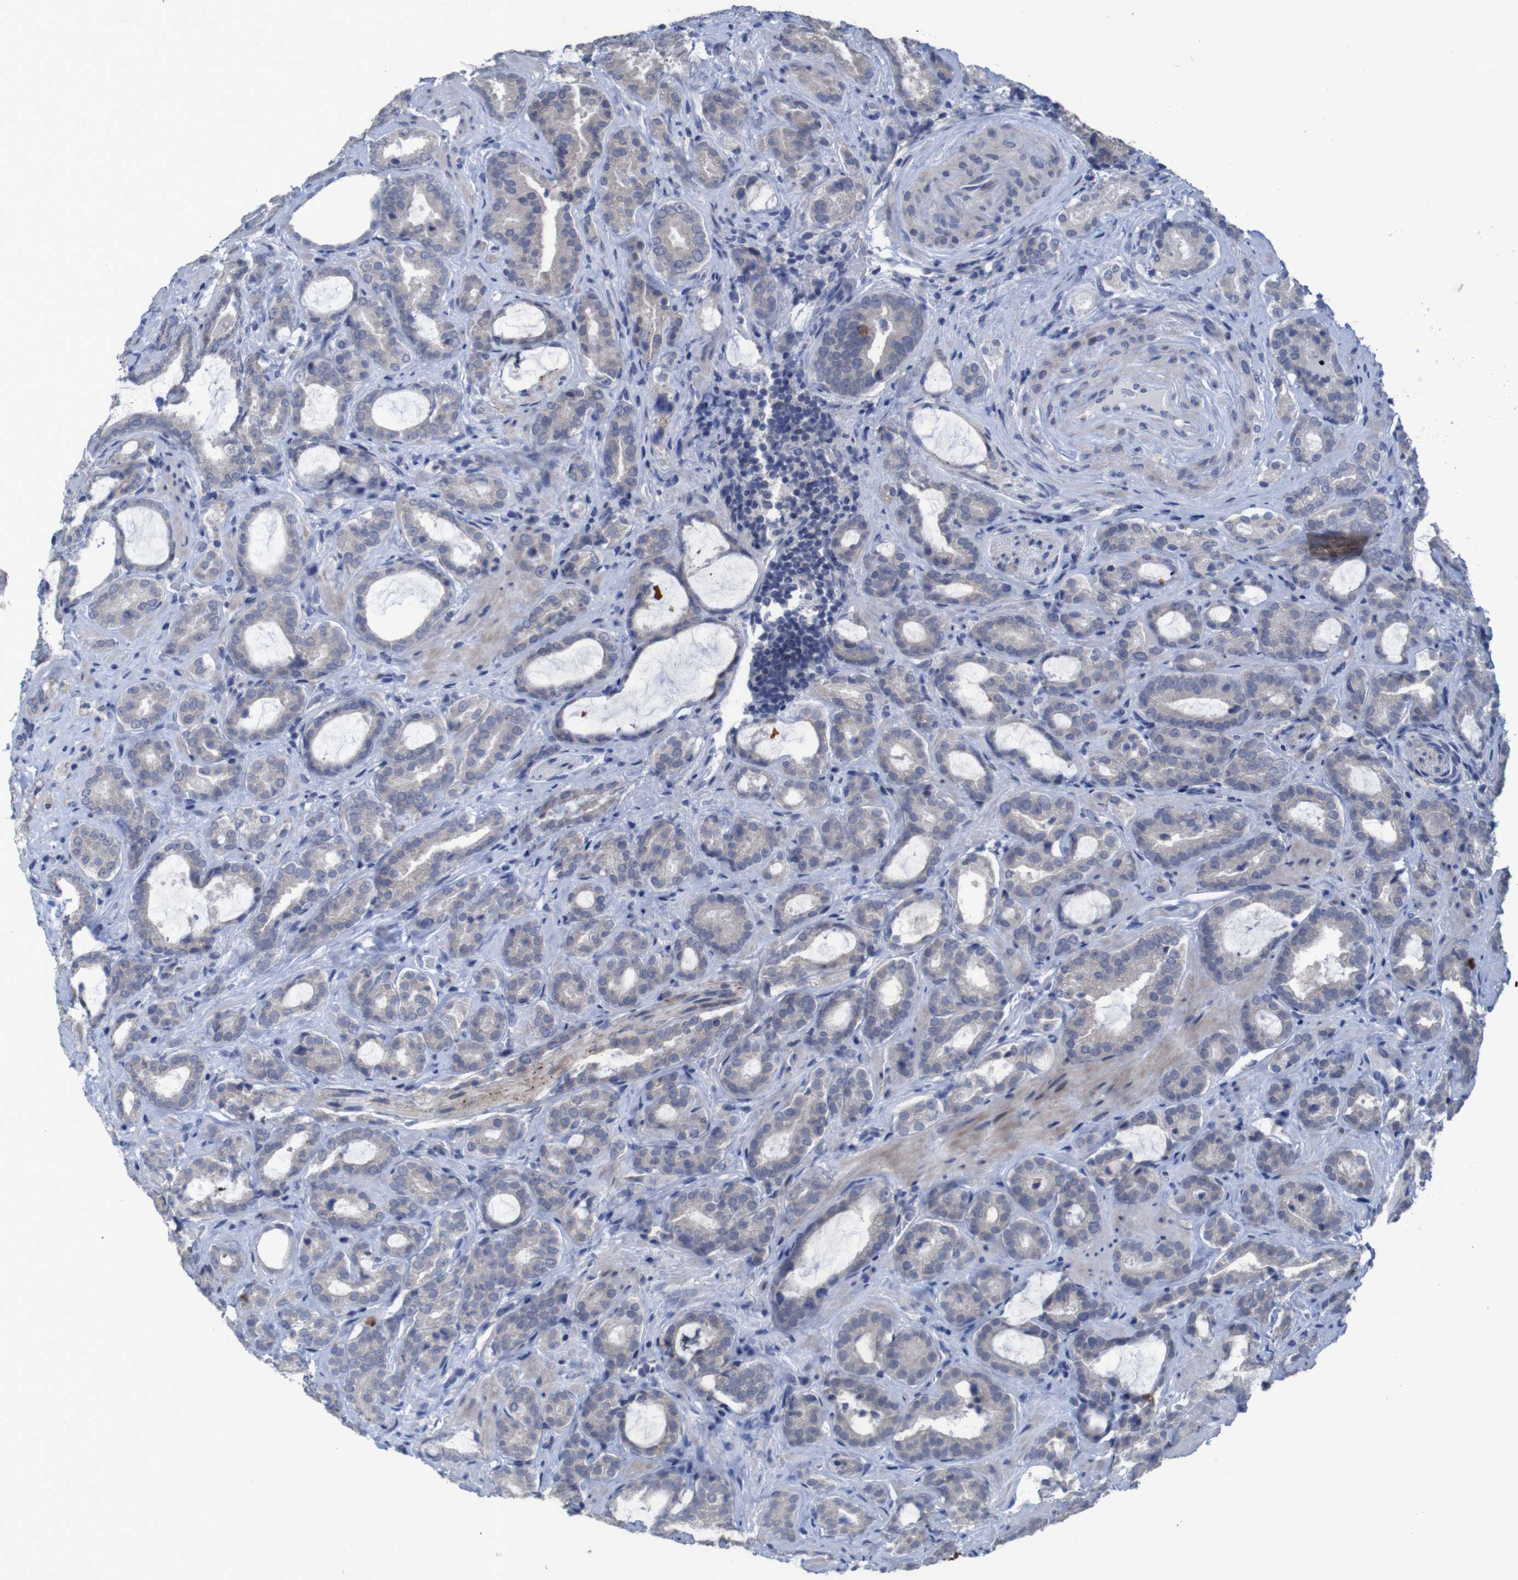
{"staining": {"intensity": "negative", "quantity": "none", "location": "none"}, "tissue": "prostate cancer", "cell_type": "Tumor cells", "image_type": "cancer", "snomed": [{"axis": "morphology", "description": "Adenocarcinoma, Low grade"}, {"axis": "topography", "description": "Prostate"}], "caption": "Immunohistochemical staining of prostate cancer reveals no significant positivity in tumor cells.", "gene": "CLDN18", "patient": {"sex": "male", "age": 60}}